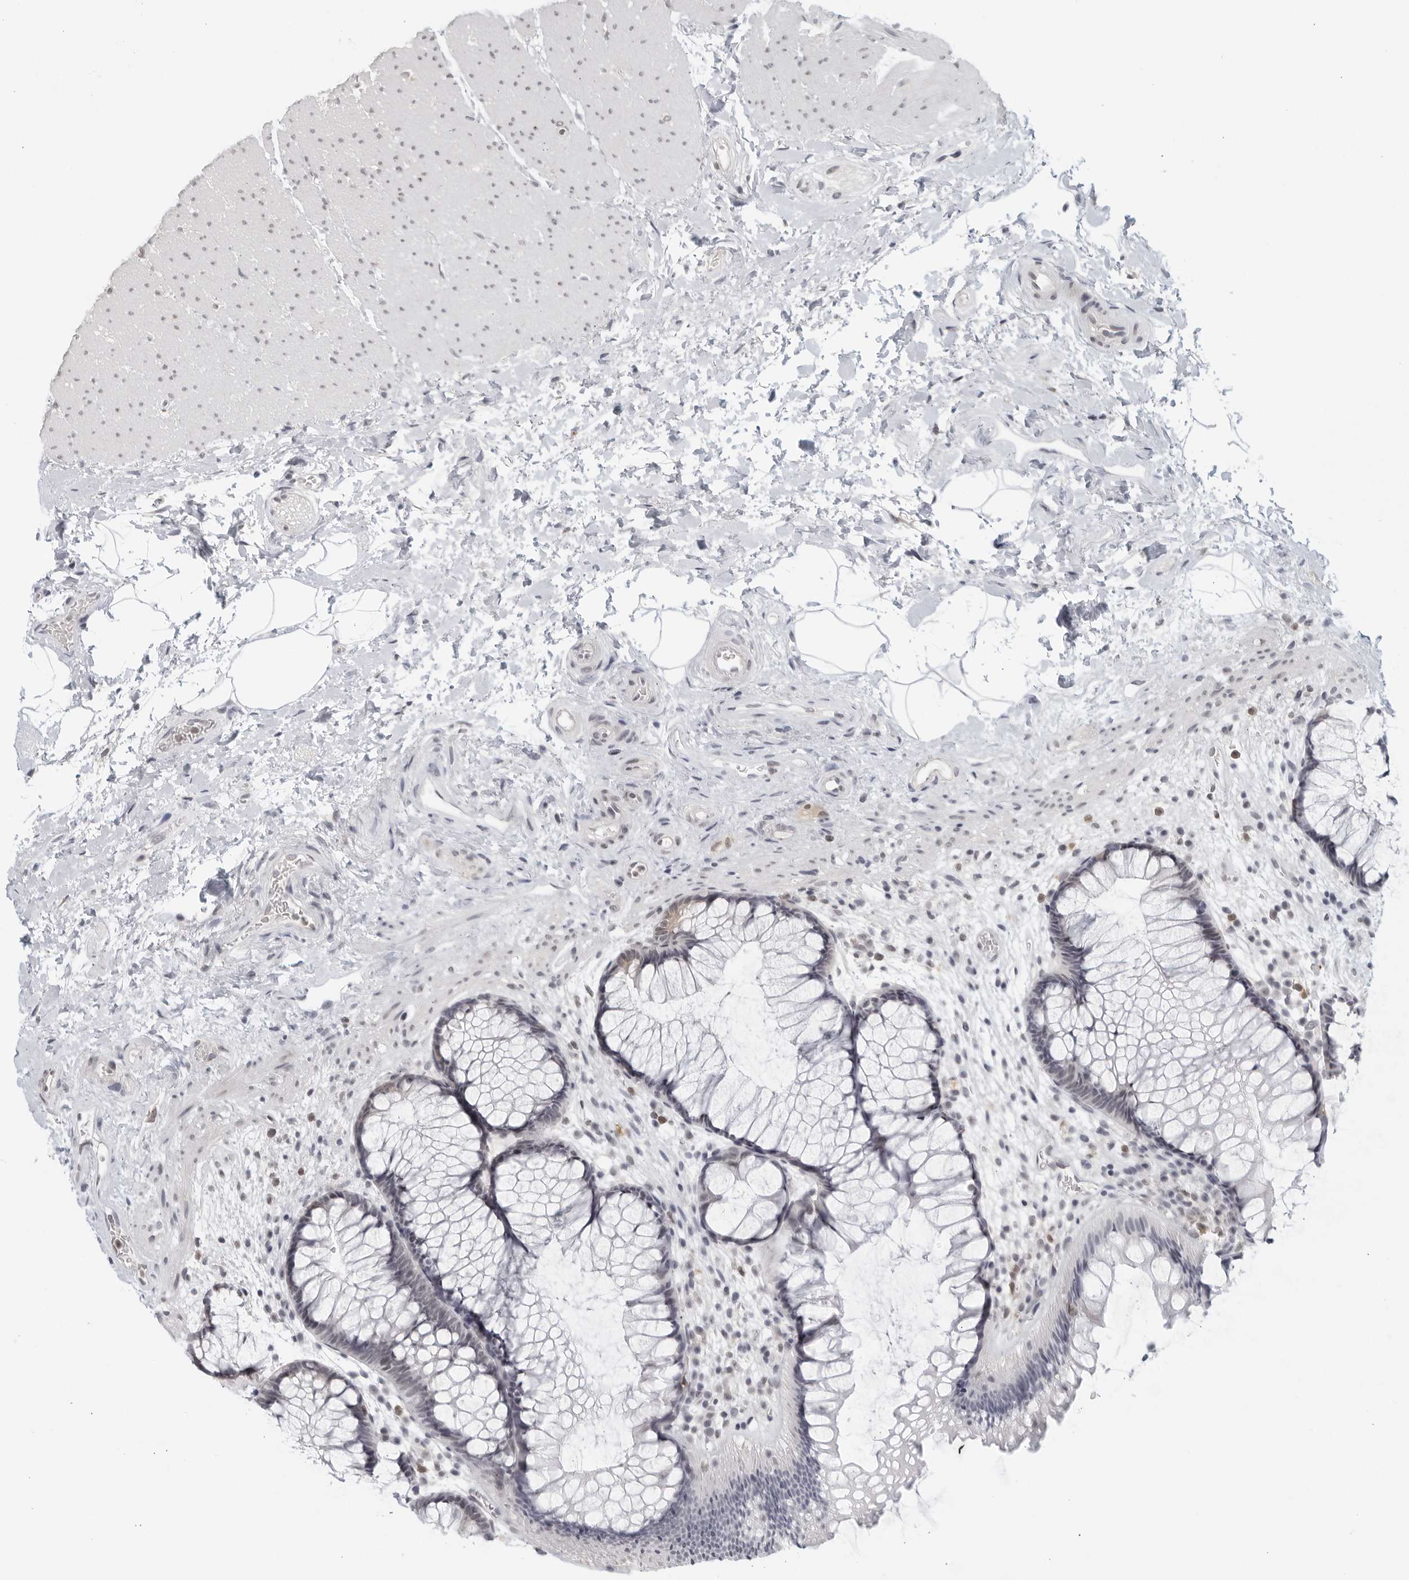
{"staining": {"intensity": "negative", "quantity": "none", "location": "none"}, "tissue": "rectum", "cell_type": "Glandular cells", "image_type": "normal", "snomed": [{"axis": "morphology", "description": "Normal tissue, NOS"}, {"axis": "topography", "description": "Rectum"}], "caption": "The micrograph reveals no significant expression in glandular cells of rectum.", "gene": "RAB11FIP3", "patient": {"sex": "male", "age": 51}}